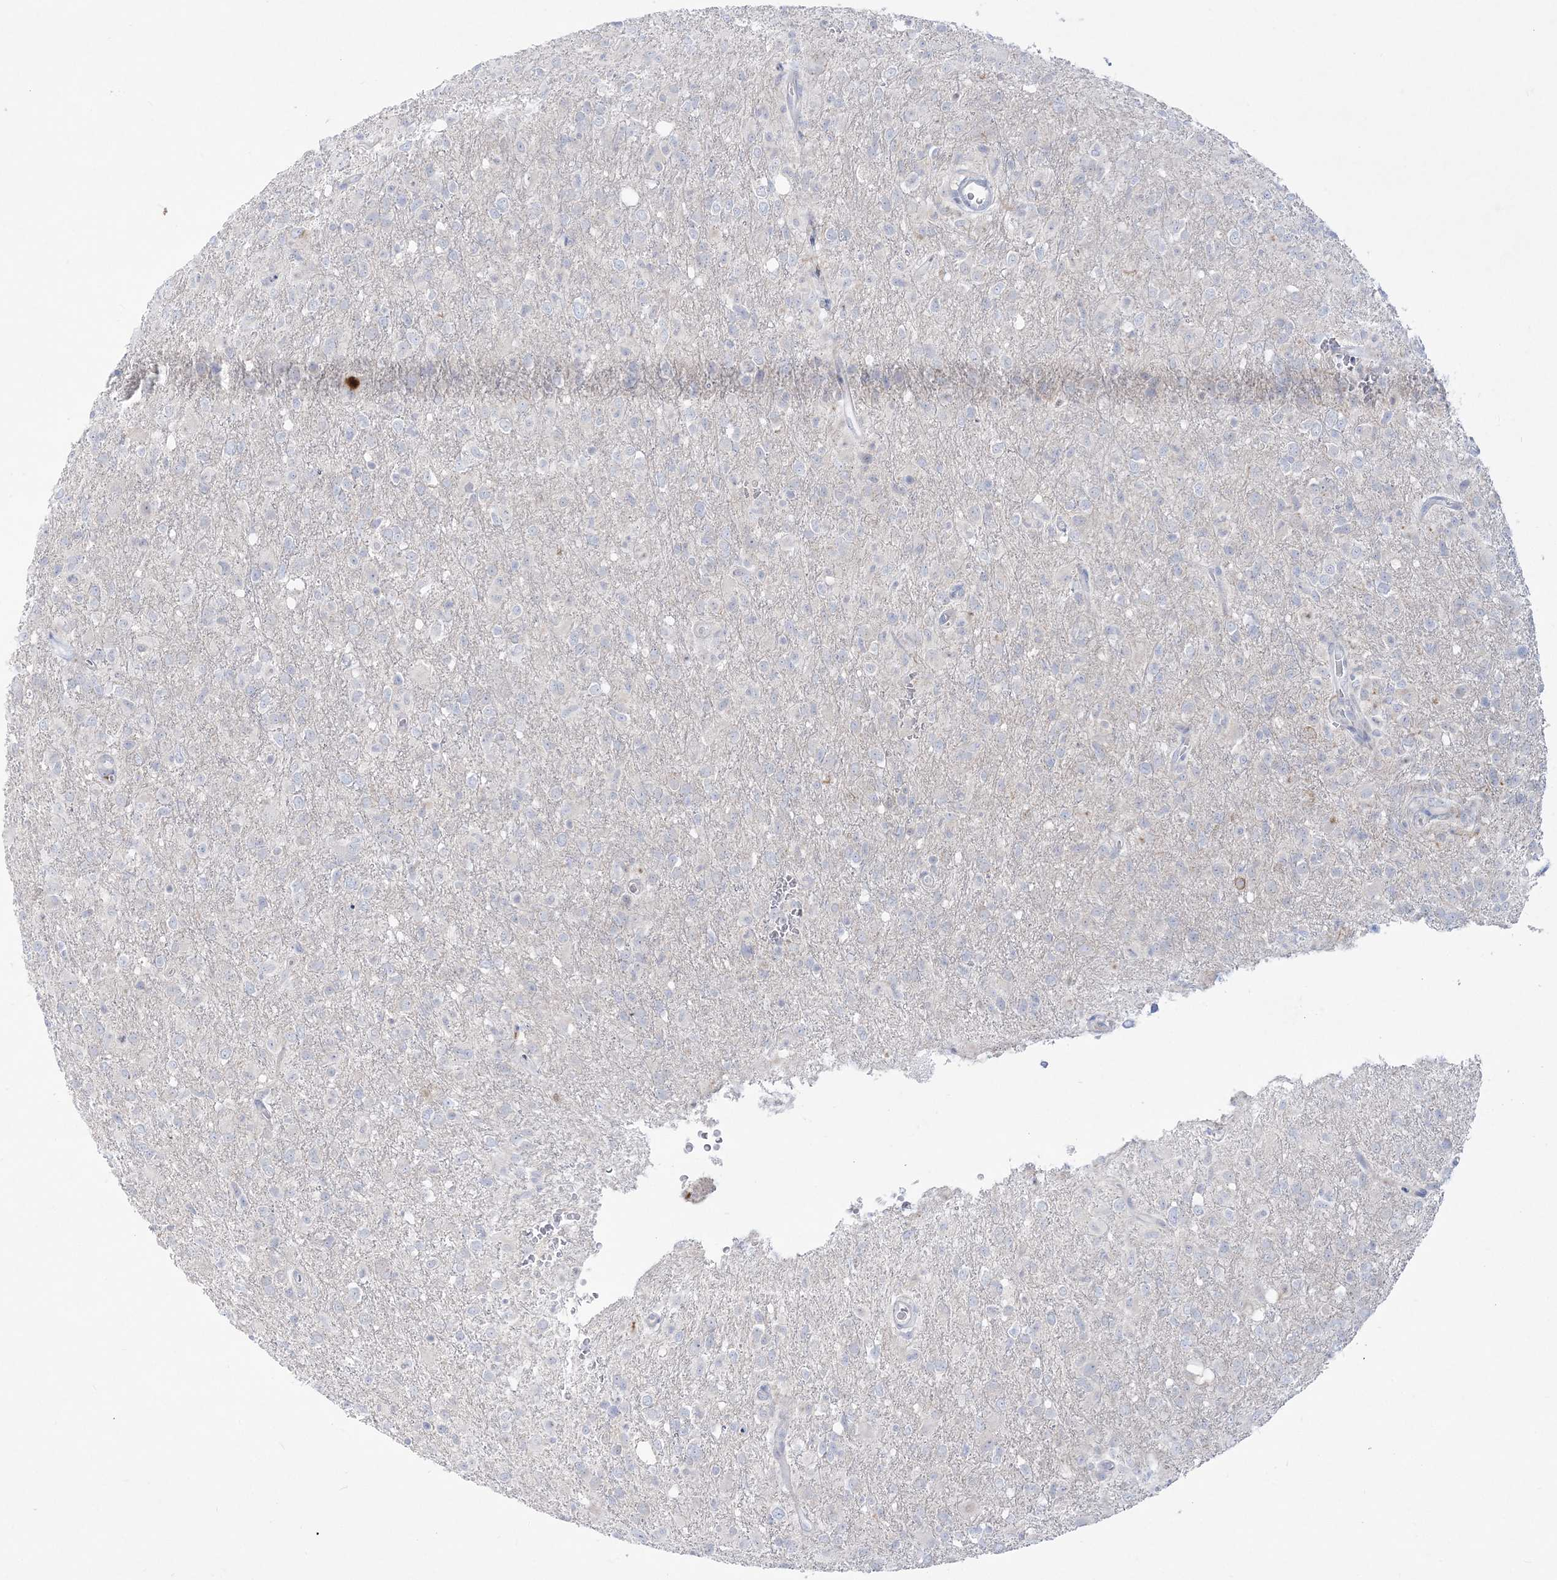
{"staining": {"intensity": "negative", "quantity": "none", "location": "none"}, "tissue": "glioma", "cell_type": "Tumor cells", "image_type": "cancer", "snomed": [{"axis": "morphology", "description": "Glioma, malignant, High grade"}, {"axis": "topography", "description": "Brain"}], "caption": "The image demonstrates no staining of tumor cells in high-grade glioma (malignant).", "gene": "GPAT2", "patient": {"sex": "female", "age": 57}}